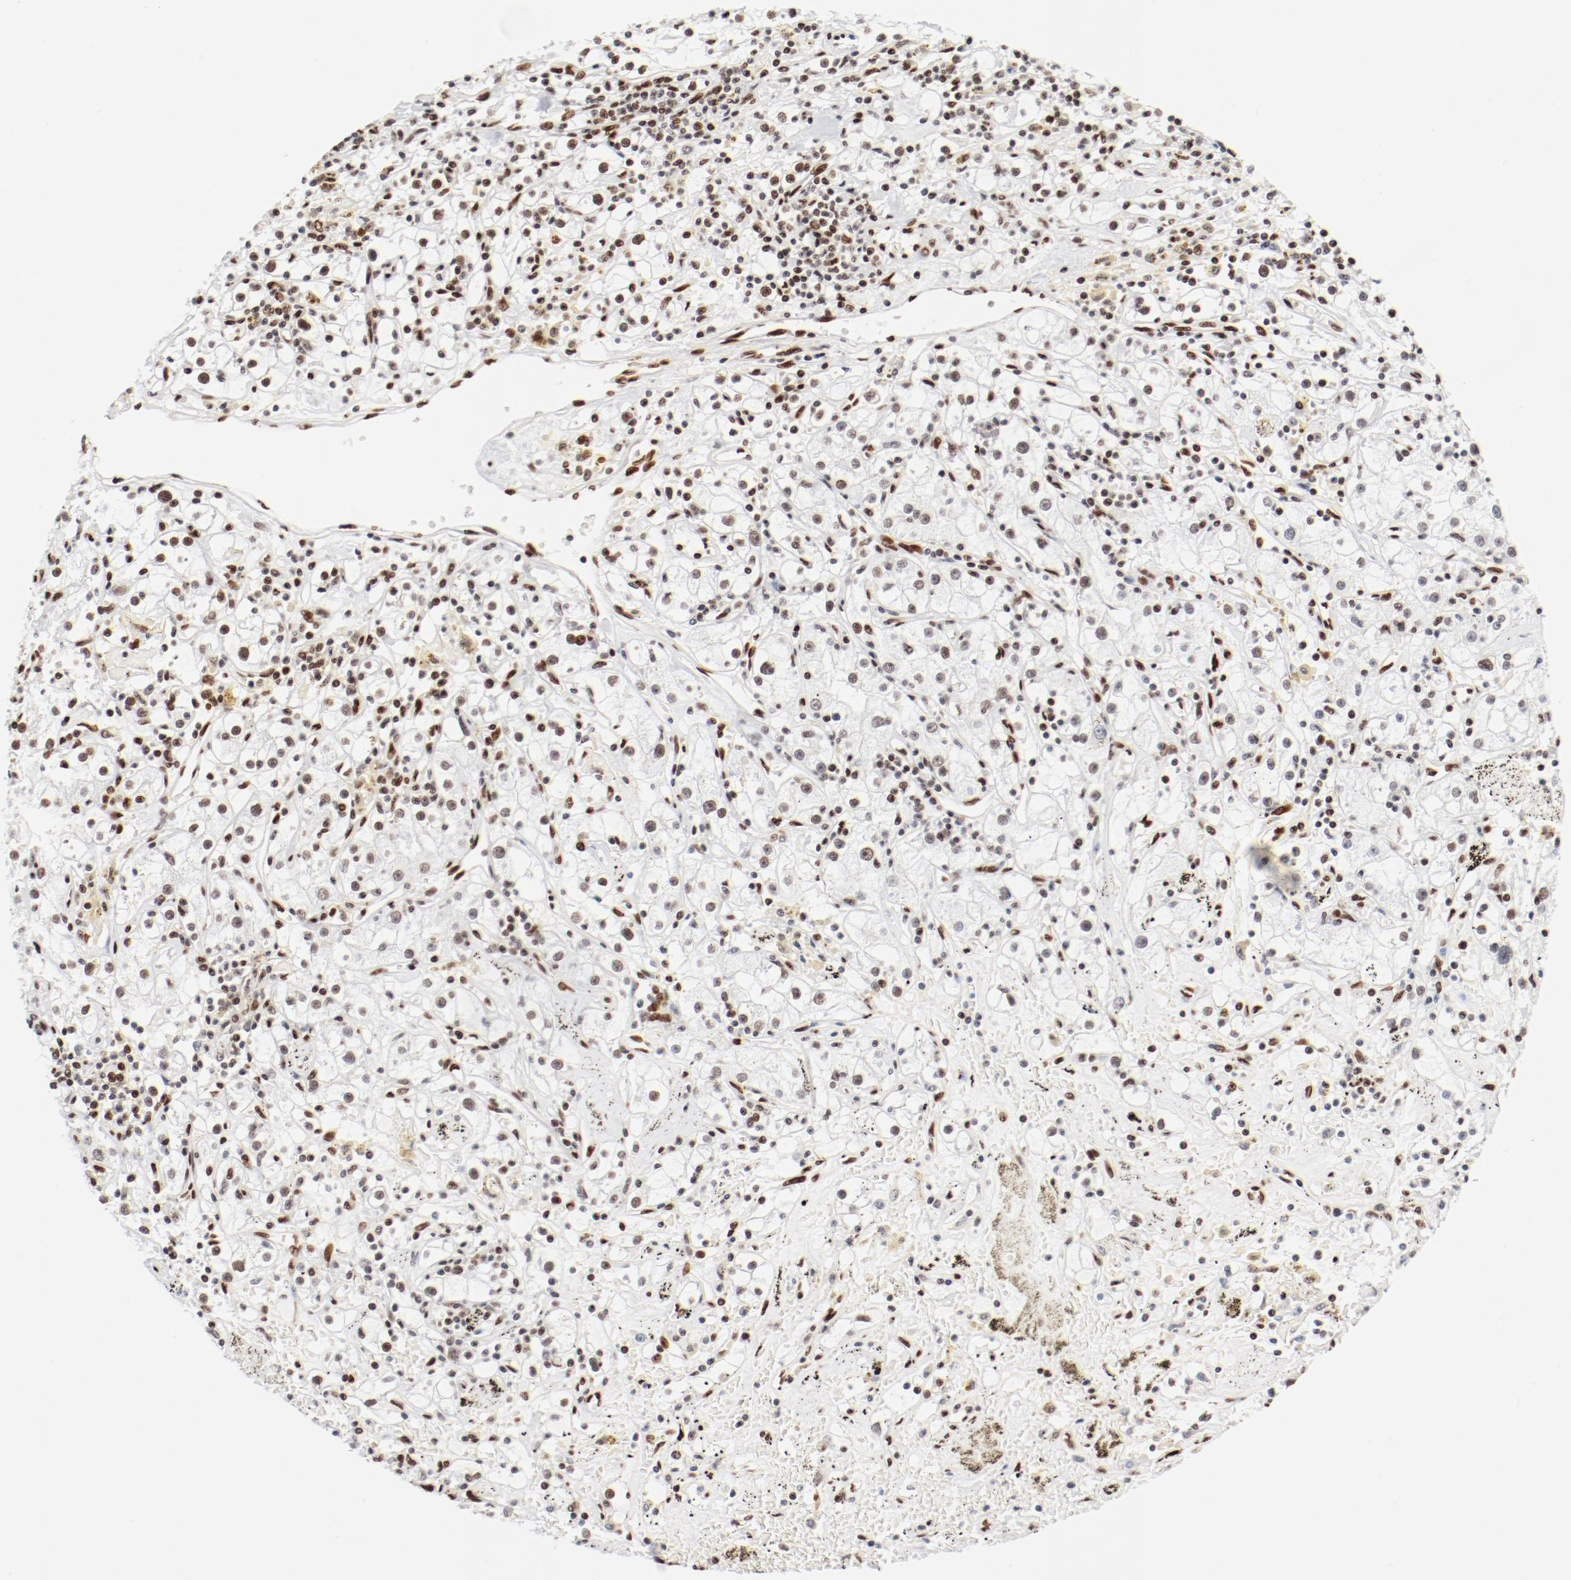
{"staining": {"intensity": "moderate", "quantity": ">75%", "location": "nuclear"}, "tissue": "renal cancer", "cell_type": "Tumor cells", "image_type": "cancer", "snomed": [{"axis": "morphology", "description": "Adenocarcinoma, NOS"}, {"axis": "topography", "description": "Kidney"}], "caption": "Moderate nuclear protein staining is appreciated in about >75% of tumor cells in renal adenocarcinoma.", "gene": "CTBP1", "patient": {"sex": "male", "age": 56}}